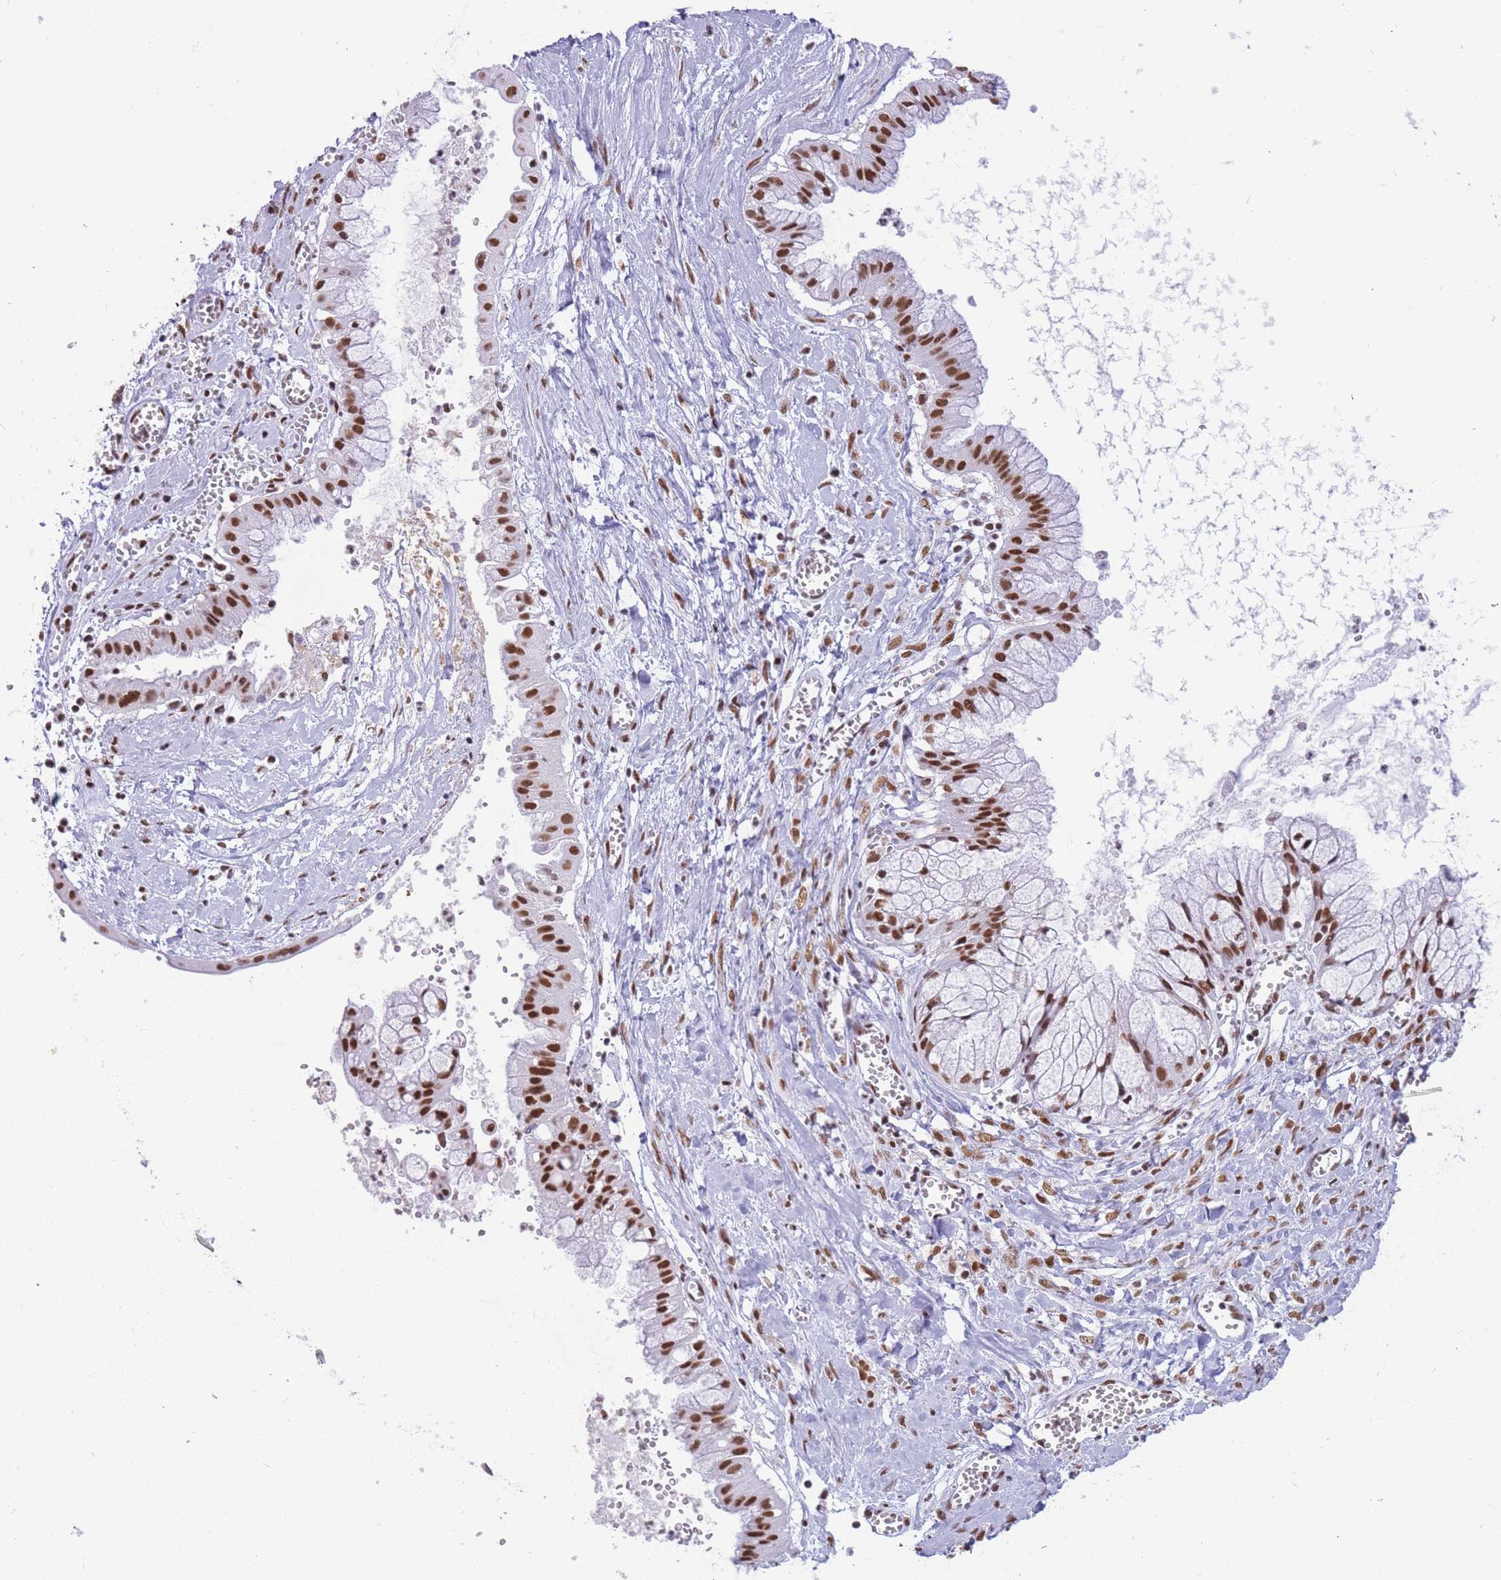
{"staining": {"intensity": "strong", "quantity": ">75%", "location": "nuclear"}, "tissue": "ovarian cancer", "cell_type": "Tumor cells", "image_type": "cancer", "snomed": [{"axis": "morphology", "description": "Cystadenocarcinoma, mucinous, NOS"}, {"axis": "topography", "description": "Ovary"}], "caption": "A high amount of strong nuclear expression is present in approximately >75% of tumor cells in ovarian cancer (mucinous cystadenocarcinoma) tissue. The staining was performed using DAB (3,3'-diaminobenzidine) to visualize the protein expression in brown, while the nuclei were stained in blue with hematoxylin (Magnification: 20x).", "gene": "HNRNPUL1", "patient": {"sex": "female", "age": 70}}